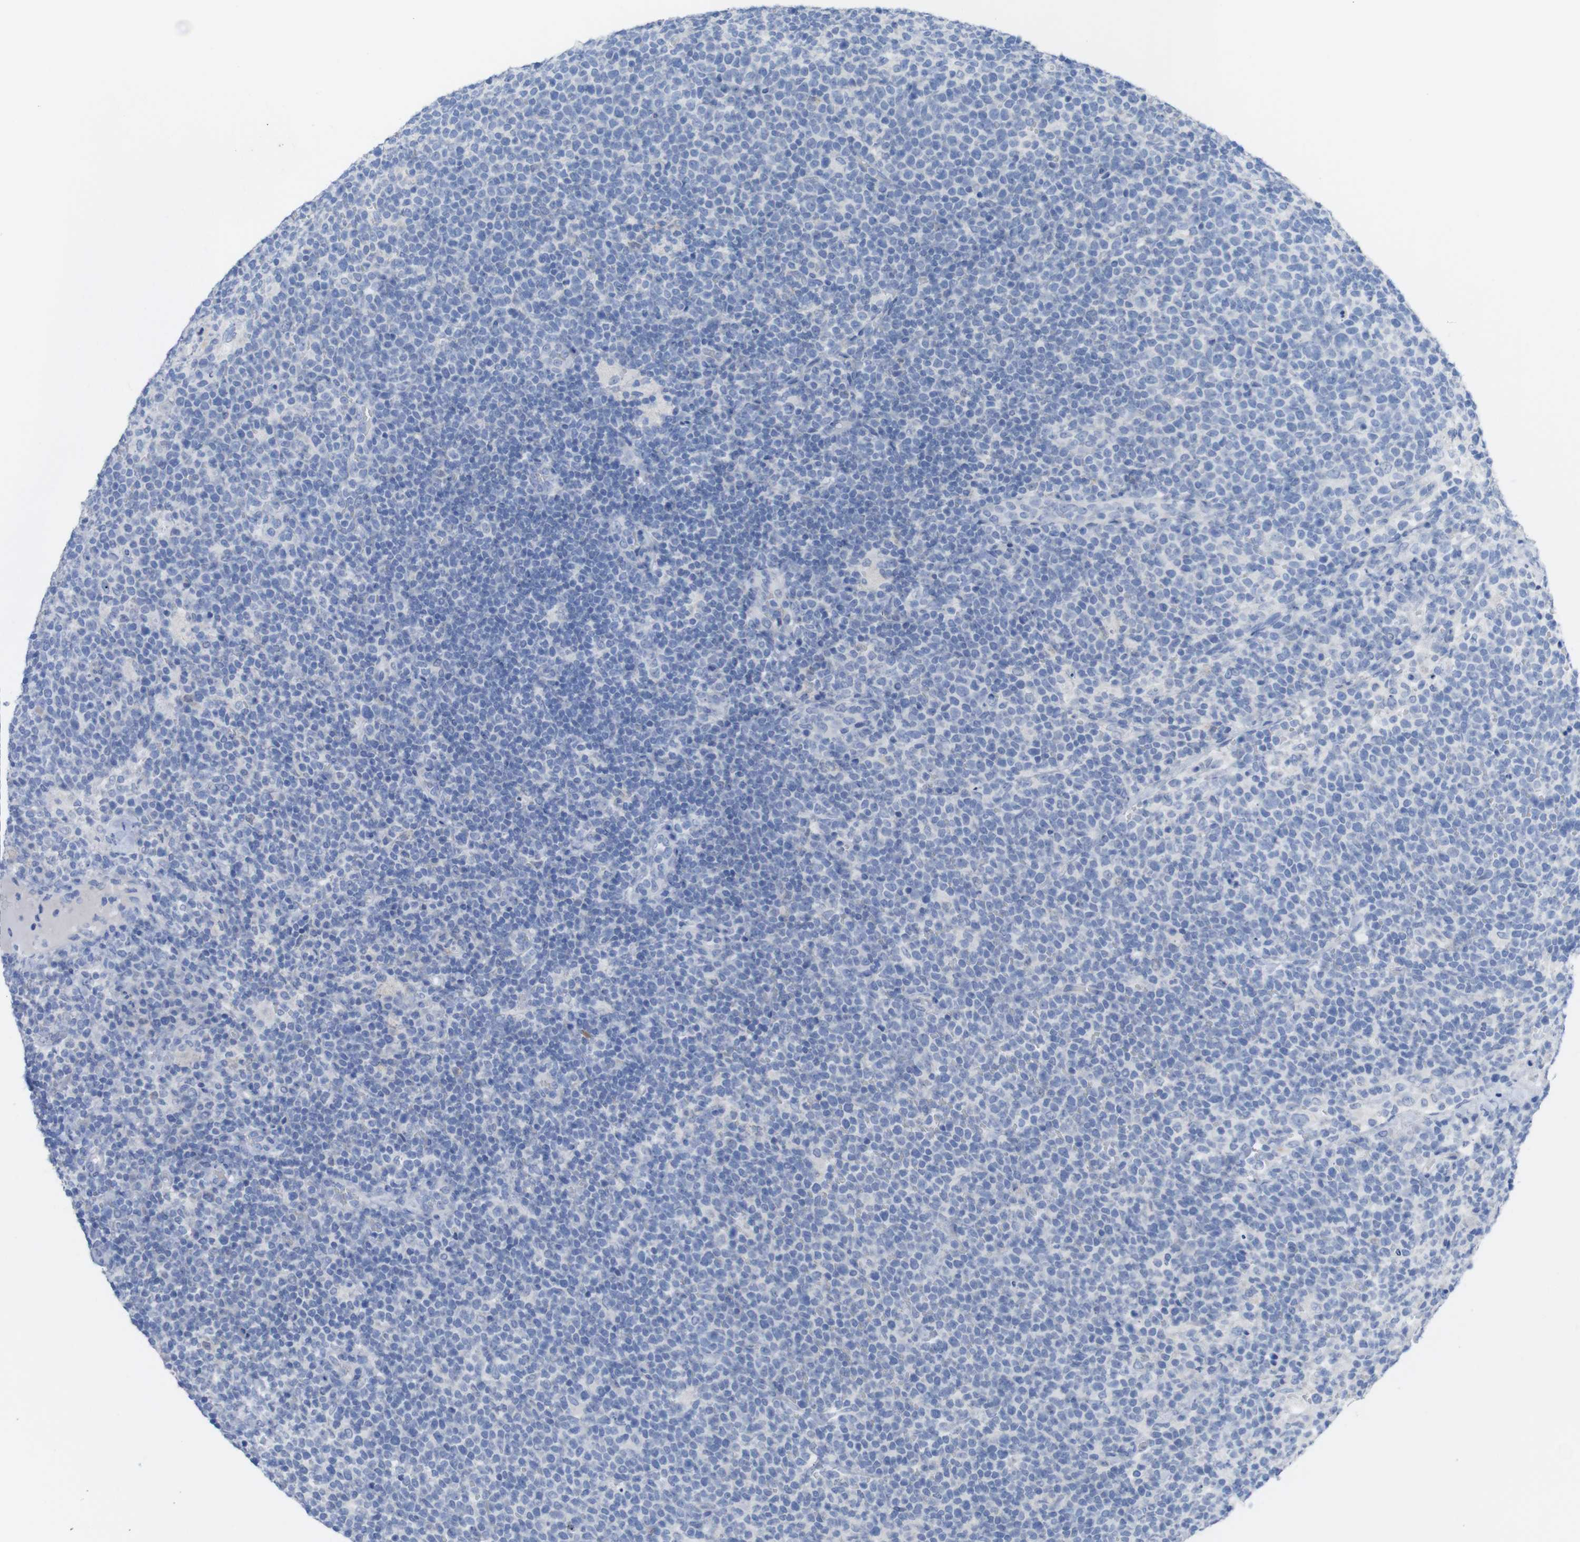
{"staining": {"intensity": "negative", "quantity": "none", "location": "none"}, "tissue": "lymphoma", "cell_type": "Tumor cells", "image_type": "cancer", "snomed": [{"axis": "morphology", "description": "Malignant lymphoma, non-Hodgkin's type, High grade"}, {"axis": "topography", "description": "Lymph node"}], "caption": "Tumor cells show no significant protein expression in malignant lymphoma, non-Hodgkin's type (high-grade). The staining is performed using DAB (3,3'-diaminobenzidine) brown chromogen with nuclei counter-stained in using hematoxylin.", "gene": "PNMA1", "patient": {"sex": "male", "age": 61}}